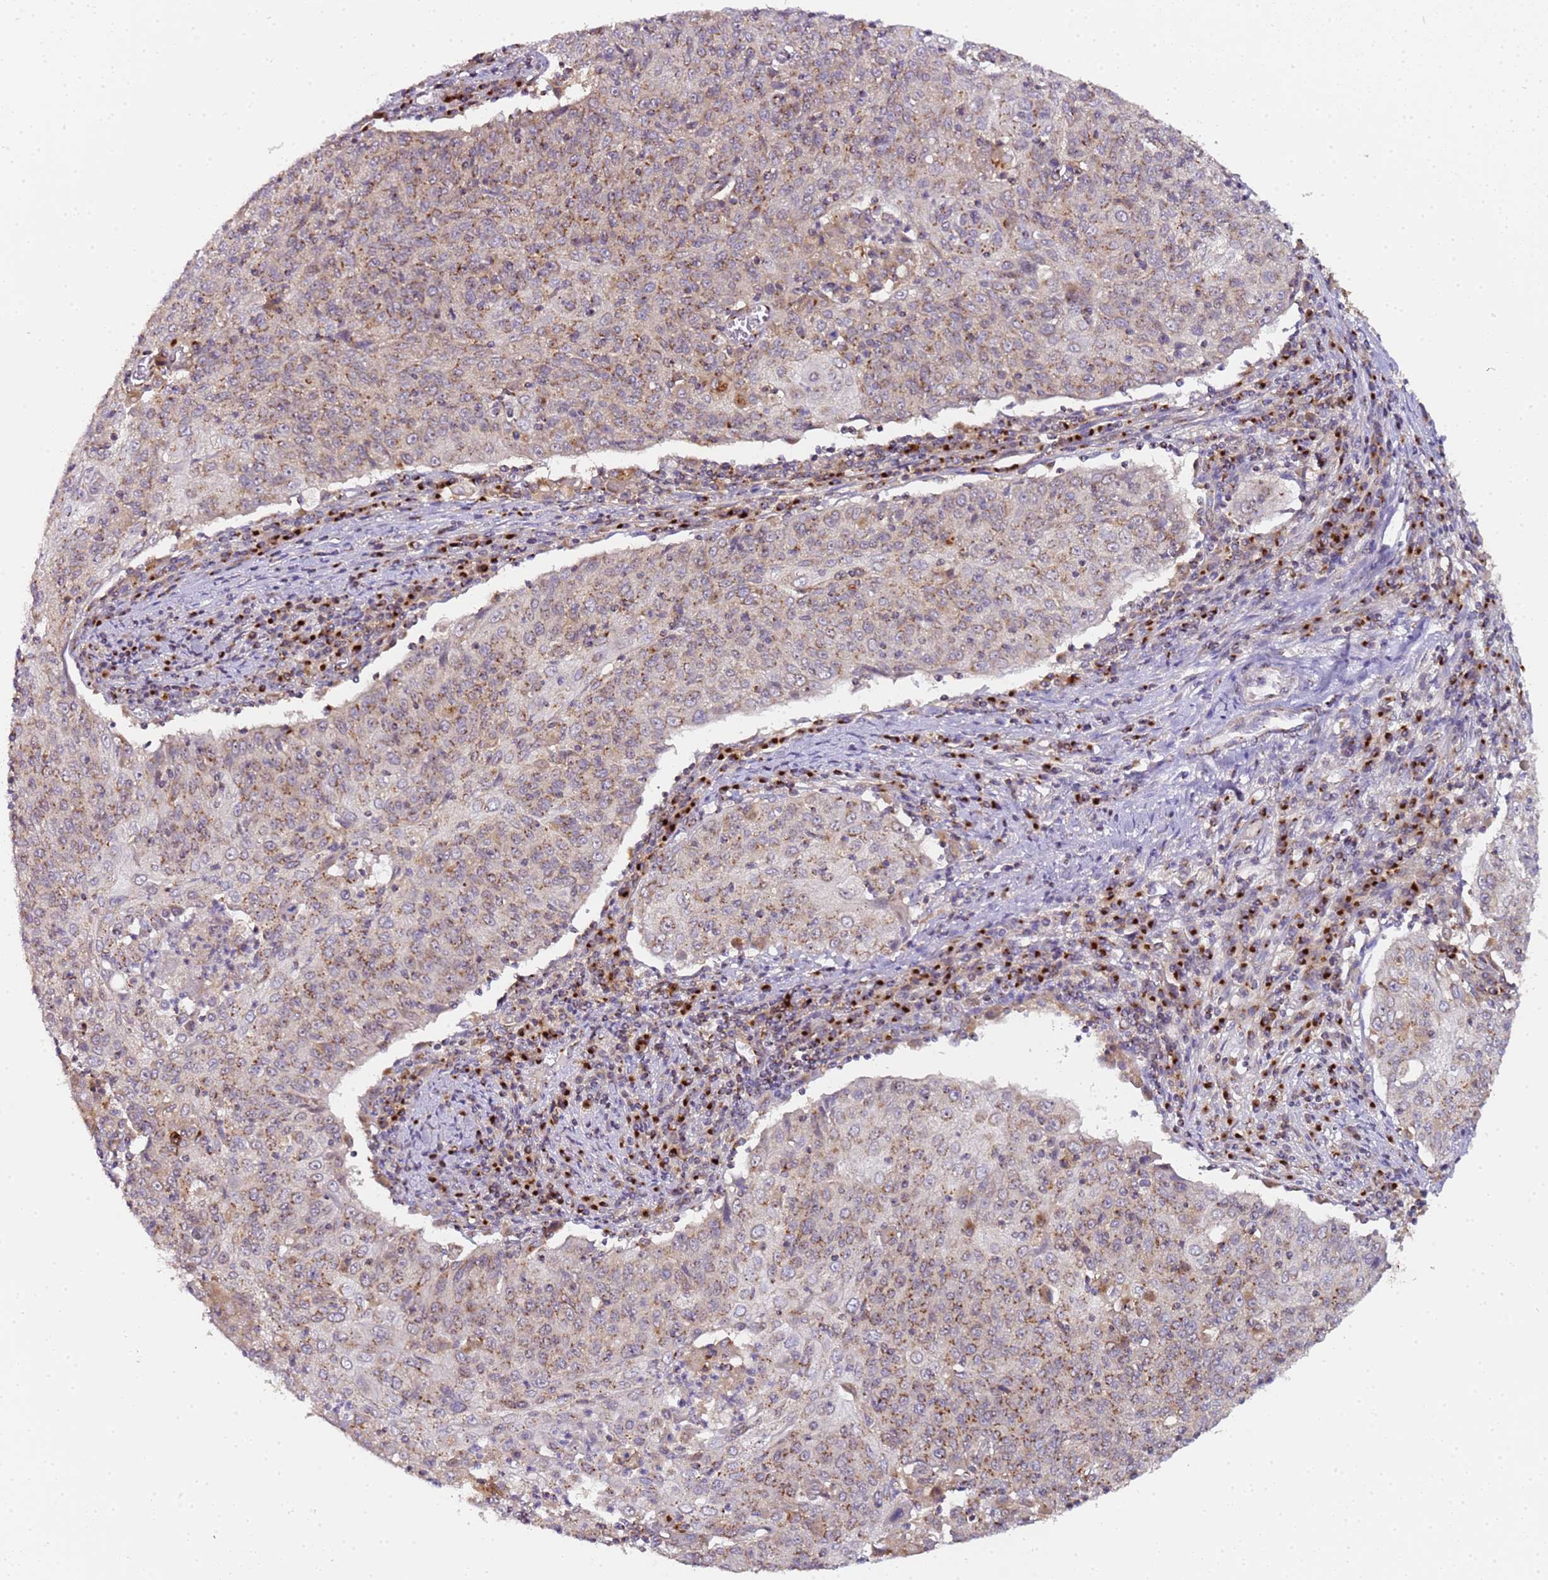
{"staining": {"intensity": "weak", "quantity": "25%-75%", "location": "cytoplasmic/membranous"}, "tissue": "cervical cancer", "cell_type": "Tumor cells", "image_type": "cancer", "snomed": [{"axis": "morphology", "description": "Squamous cell carcinoma, NOS"}, {"axis": "topography", "description": "Cervix"}], "caption": "The histopathology image displays staining of cervical squamous cell carcinoma, revealing weak cytoplasmic/membranous protein staining (brown color) within tumor cells.", "gene": "MRPL49", "patient": {"sex": "female", "age": 48}}